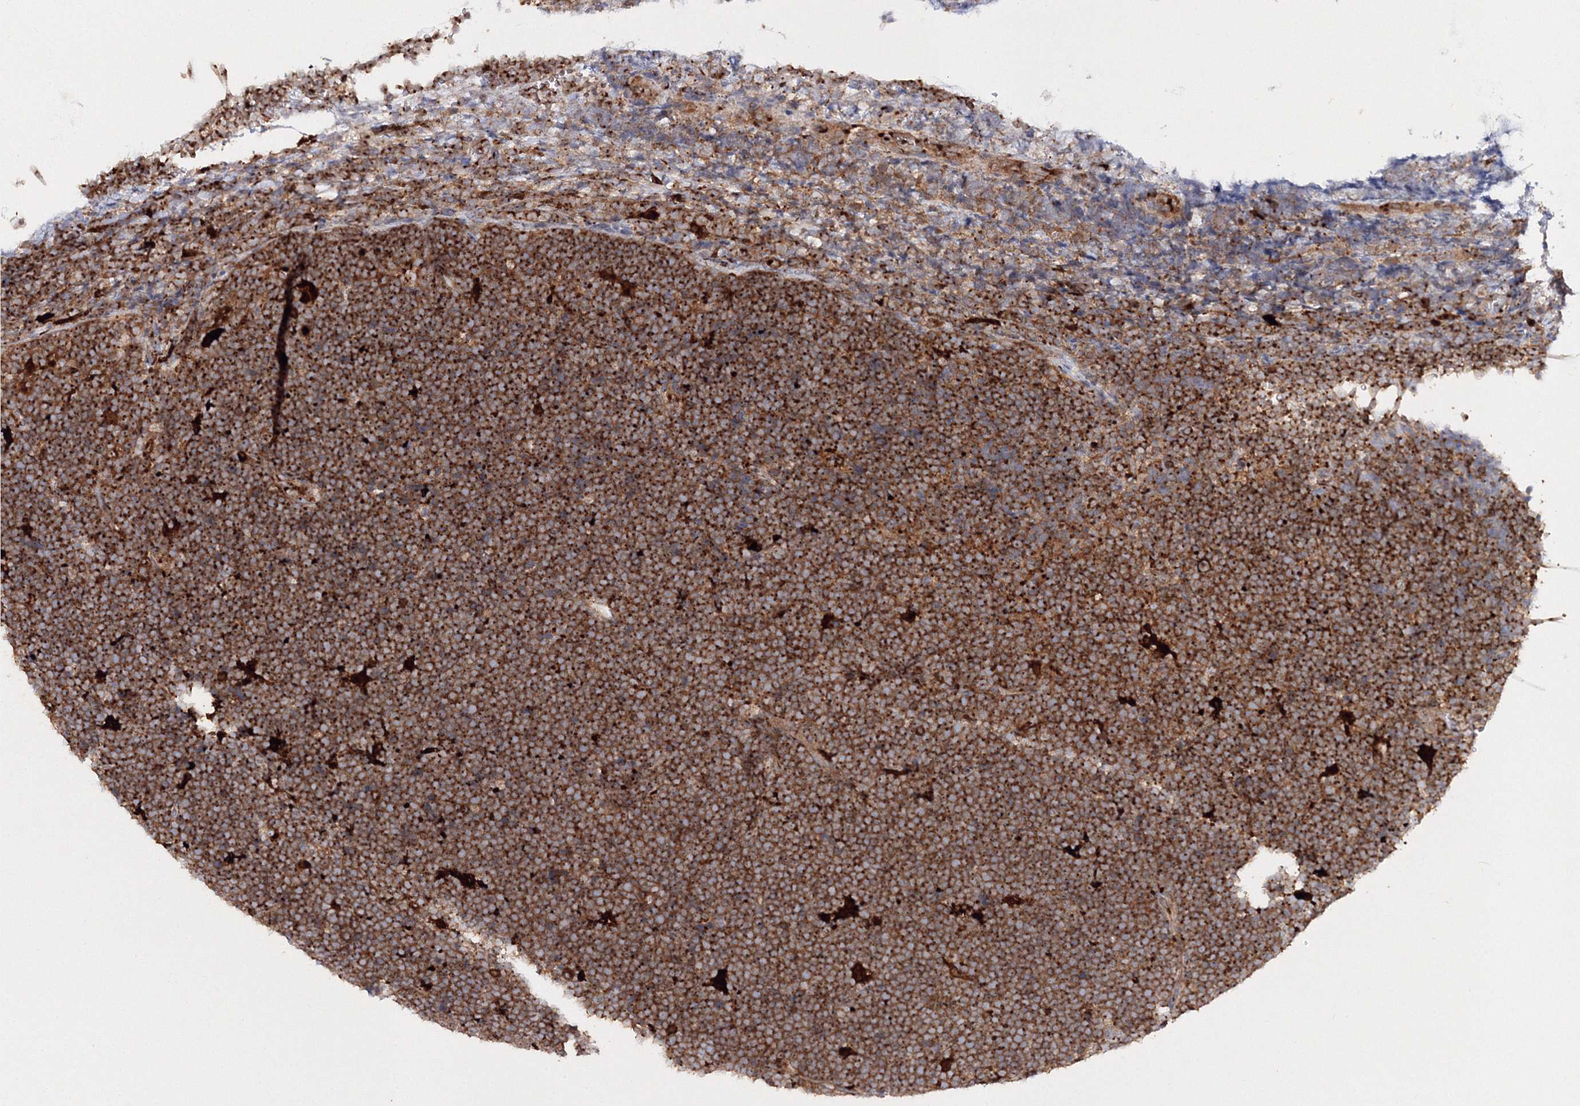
{"staining": {"intensity": "strong", "quantity": ">75%", "location": "cytoplasmic/membranous"}, "tissue": "lymphoma", "cell_type": "Tumor cells", "image_type": "cancer", "snomed": [{"axis": "morphology", "description": "Malignant lymphoma, non-Hodgkin's type, High grade"}, {"axis": "topography", "description": "Lymph node"}], "caption": "This micrograph demonstrates lymphoma stained with immunohistochemistry (IHC) to label a protein in brown. The cytoplasmic/membranous of tumor cells show strong positivity for the protein. Nuclei are counter-stained blue.", "gene": "ARCN1", "patient": {"sex": "male", "age": 13}}